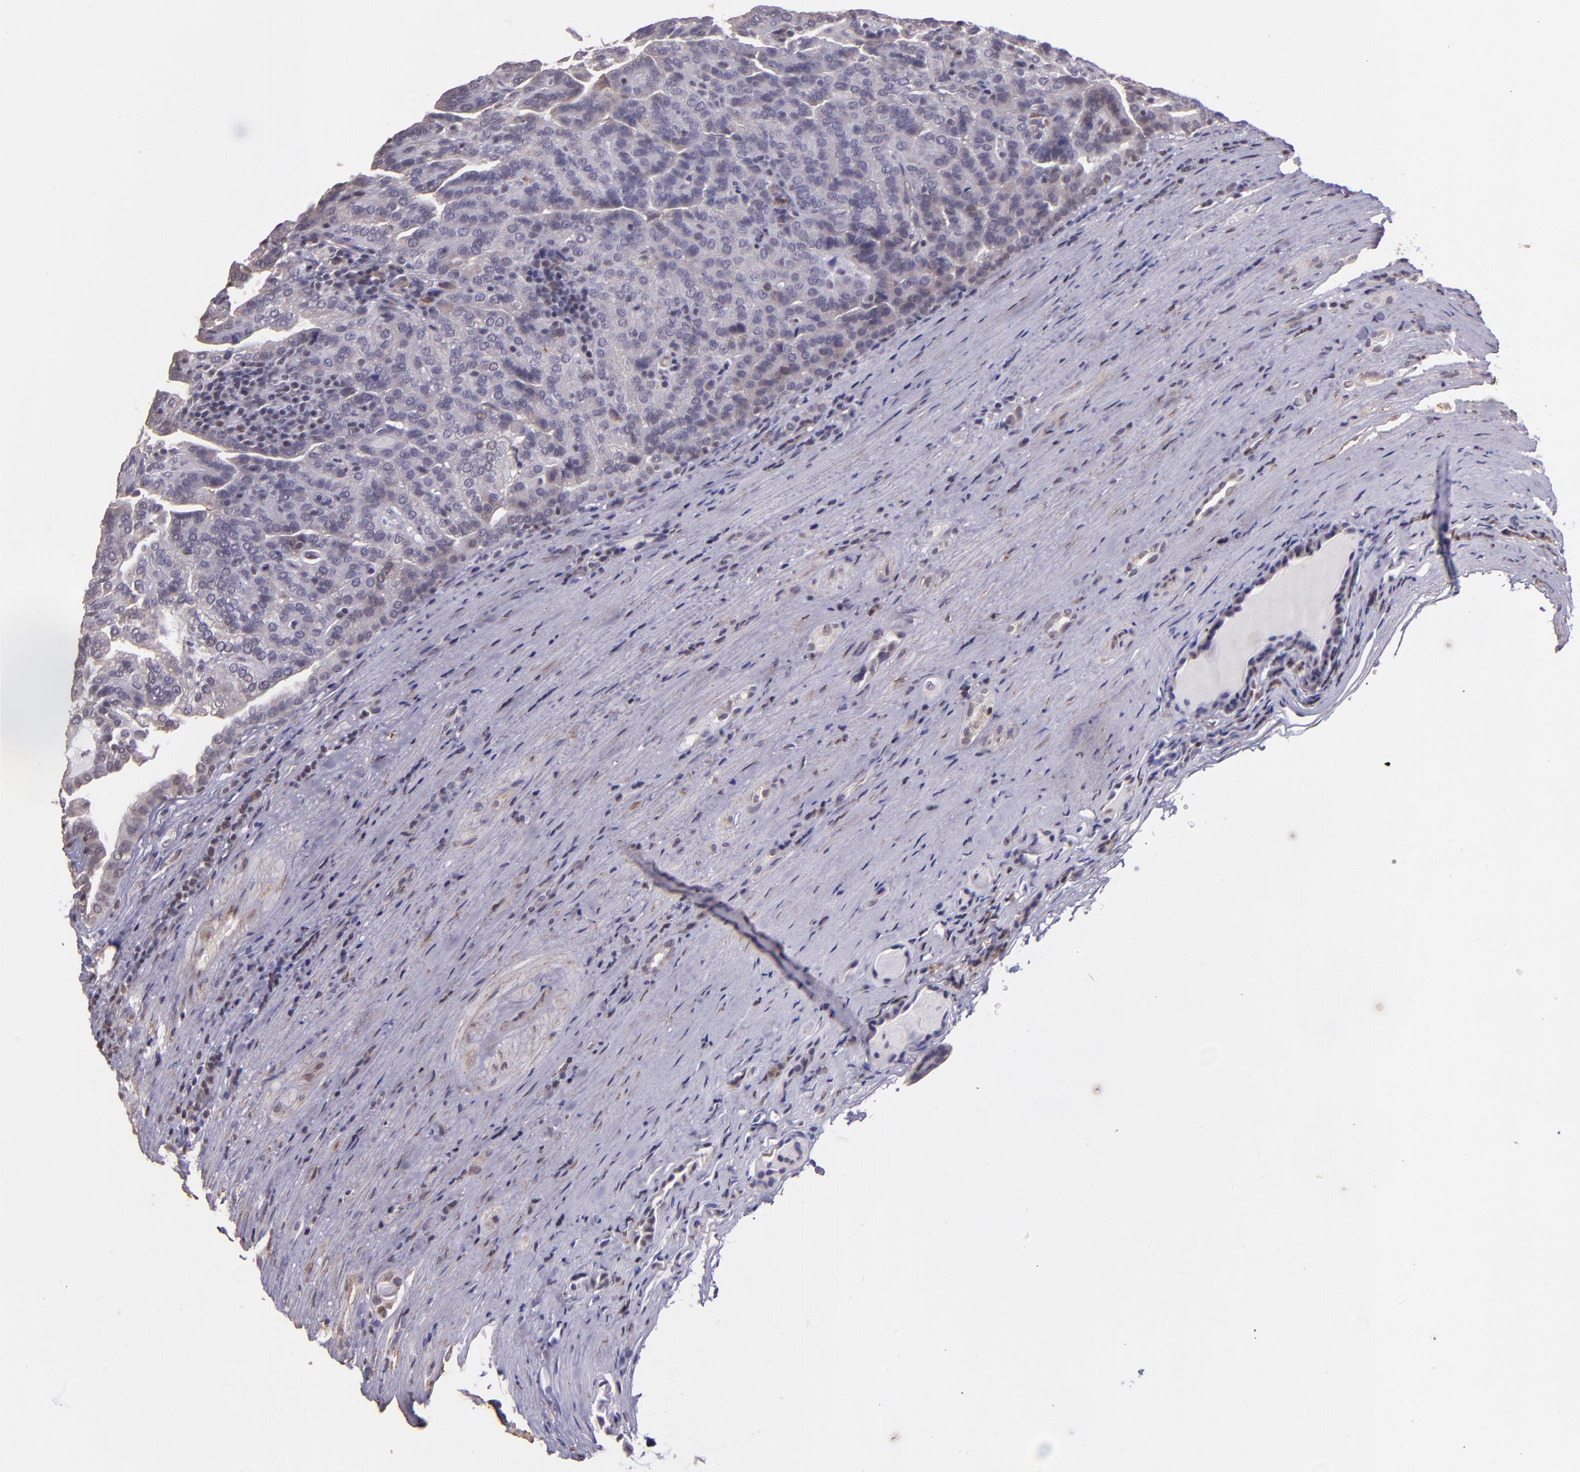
{"staining": {"intensity": "weak", "quantity": "<25%", "location": "cytoplasmic/membranous"}, "tissue": "renal cancer", "cell_type": "Tumor cells", "image_type": "cancer", "snomed": [{"axis": "morphology", "description": "Adenocarcinoma, NOS"}, {"axis": "topography", "description": "Kidney"}], "caption": "Protein analysis of renal cancer (adenocarcinoma) demonstrates no significant positivity in tumor cells.", "gene": "ELF1", "patient": {"sex": "male", "age": 61}}